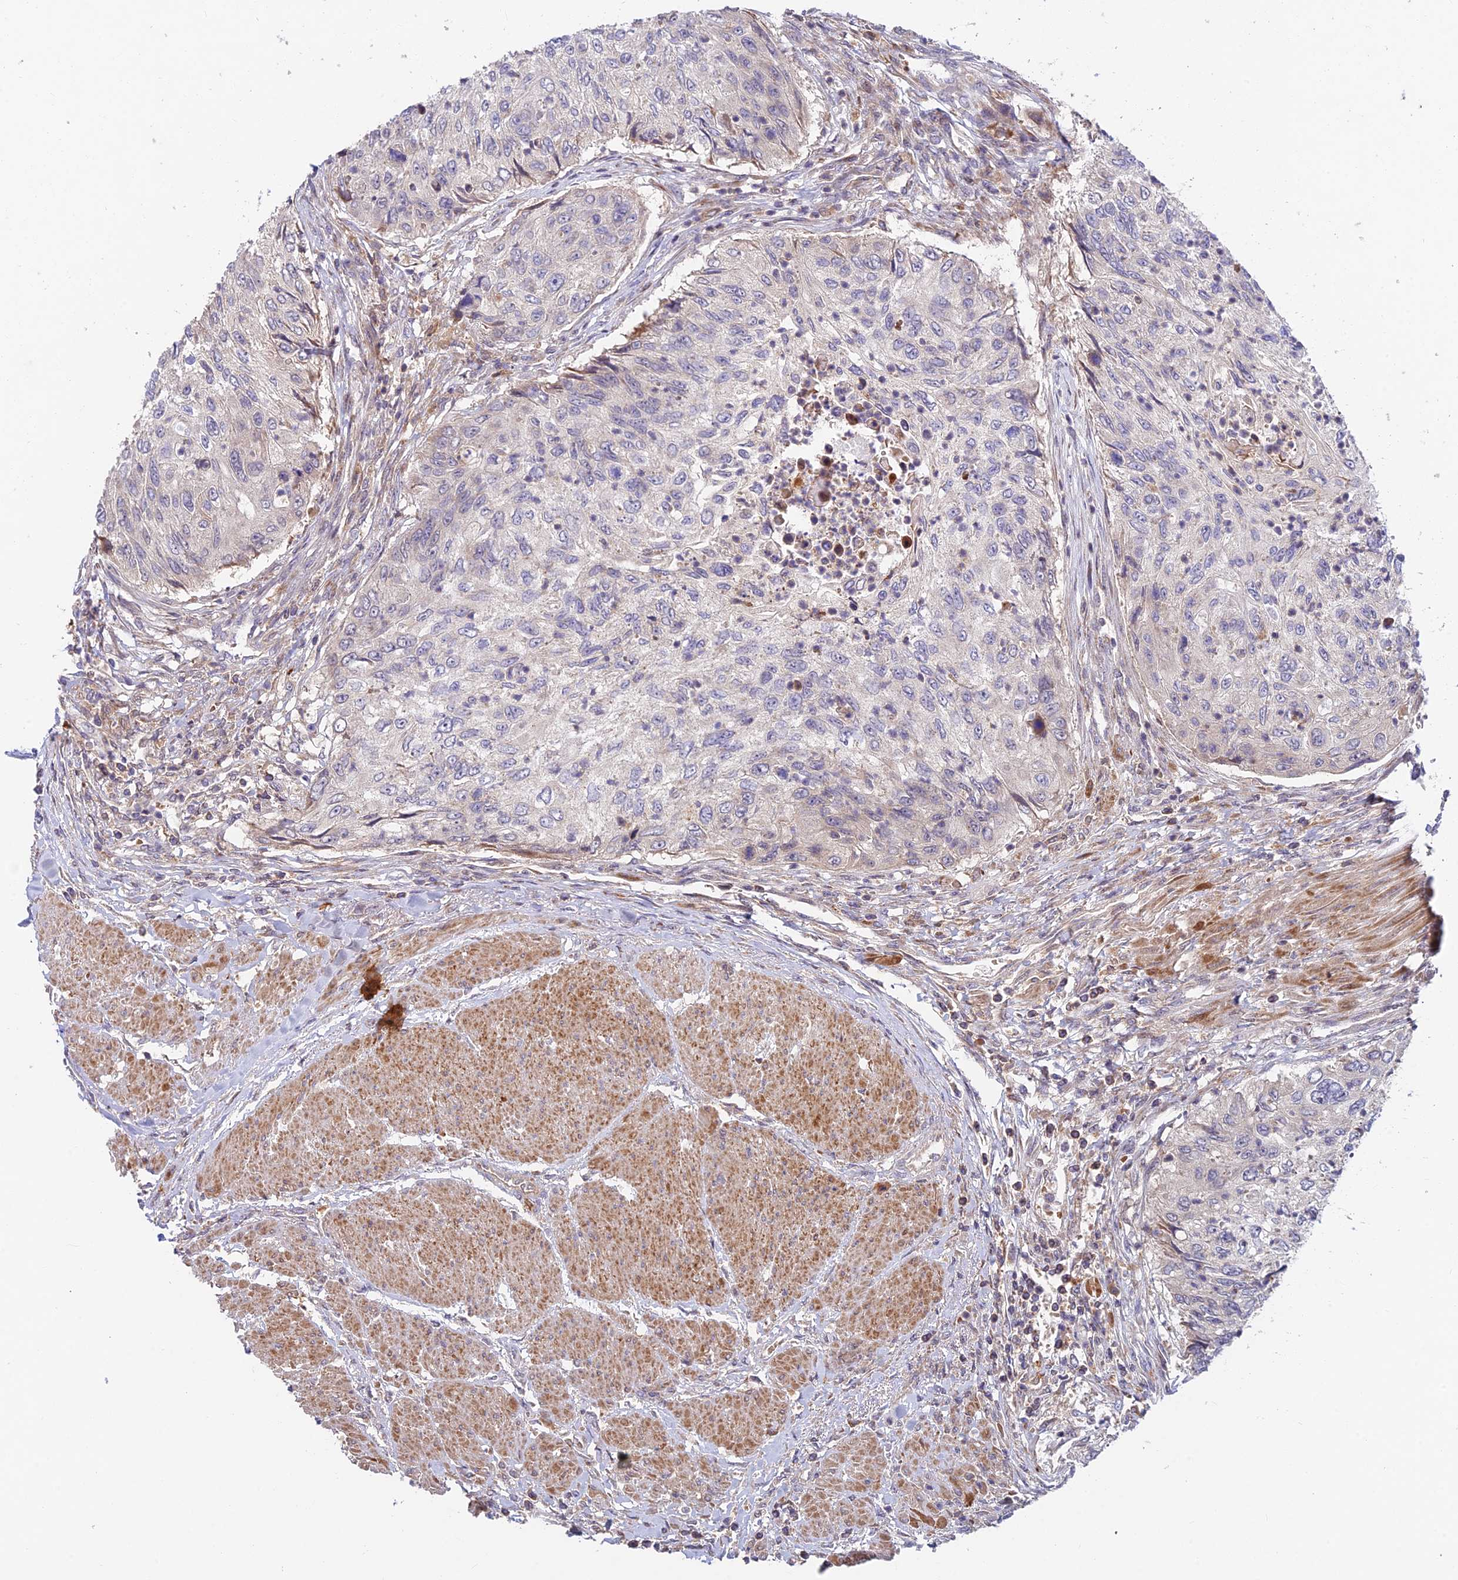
{"staining": {"intensity": "moderate", "quantity": "<25%", "location": "cytoplasmic/membranous"}, "tissue": "urothelial cancer", "cell_type": "Tumor cells", "image_type": "cancer", "snomed": [{"axis": "morphology", "description": "Urothelial carcinoma, High grade"}, {"axis": "topography", "description": "Urinary bladder"}], "caption": "Moderate cytoplasmic/membranous expression is present in approximately <25% of tumor cells in urothelial cancer.", "gene": "FUOM", "patient": {"sex": "female", "age": 60}}